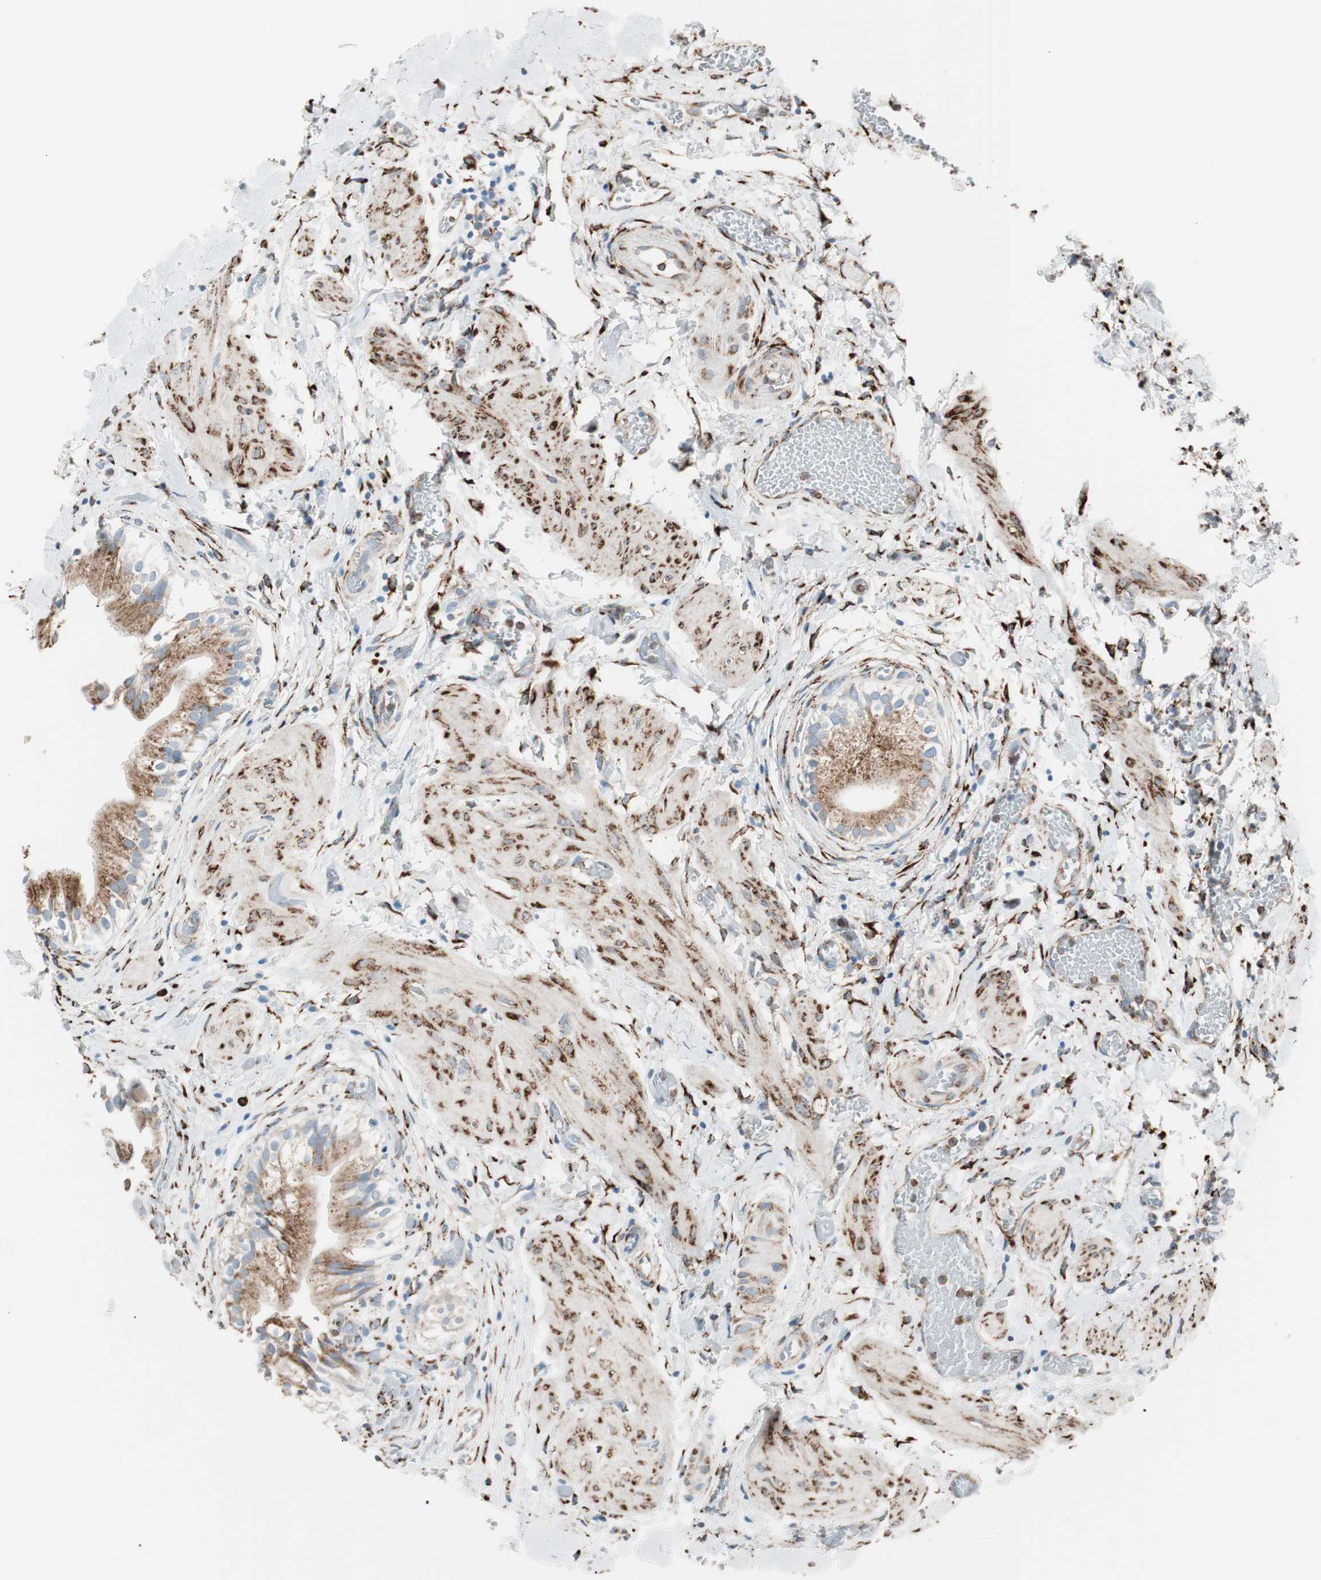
{"staining": {"intensity": "strong", "quantity": ">75%", "location": "cytoplasmic/membranous"}, "tissue": "gallbladder", "cell_type": "Glandular cells", "image_type": "normal", "snomed": [{"axis": "morphology", "description": "Normal tissue, NOS"}, {"axis": "topography", "description": "Gallbladder"}], "caption": "Brown immunohistochemical staining in unremarkable gallbladder exhibits strong cytoplasmic/membranous staining in approximately >75% of glandular cells. (Brightfield microscopy of DAB IHC at high magnification).", "gene": "P4HTM", "patient": {"sex": "male", "age": 65}}